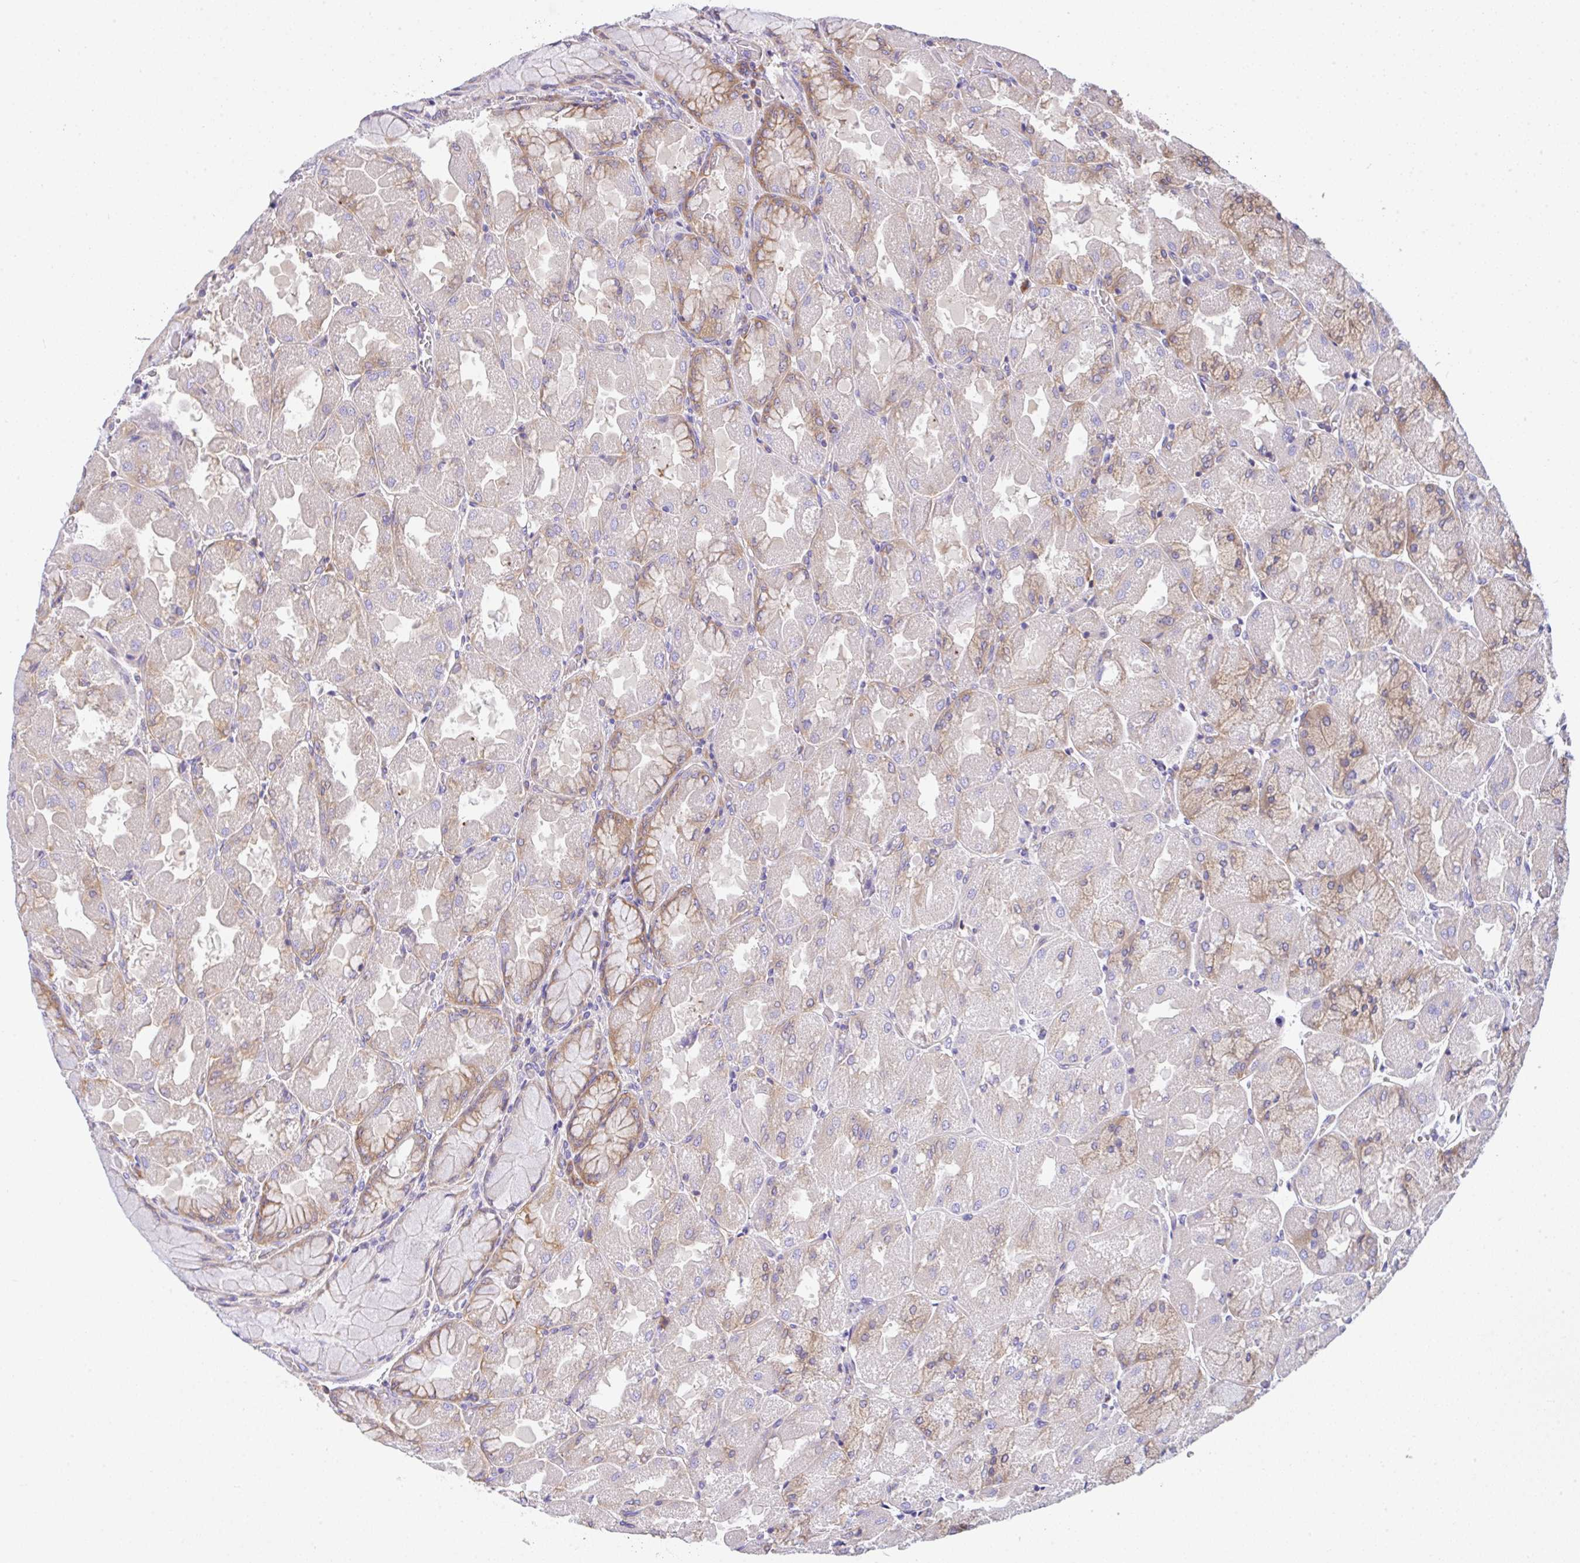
{"staining": {"intensity": "moderate", "quantity": "25%-75%", "location": "cytoplasmic/membranous"}, "tissue": "stomach", "cell_type": "Glandular cells", "image_type": "normal", "snomed": [{"axis": "morphology", "description": "Normal tissue, NOS"}, {"axis": "topography", "description": "Stomach"}], "caption": "DAB immunohistochemical staining of normal stomach reveals moderate cytoplasmic/membranous protein expression in about 25%-75% of glandular cells.", "gene": "GFPT2", "patient": {"sex": "female", "age": 61}}